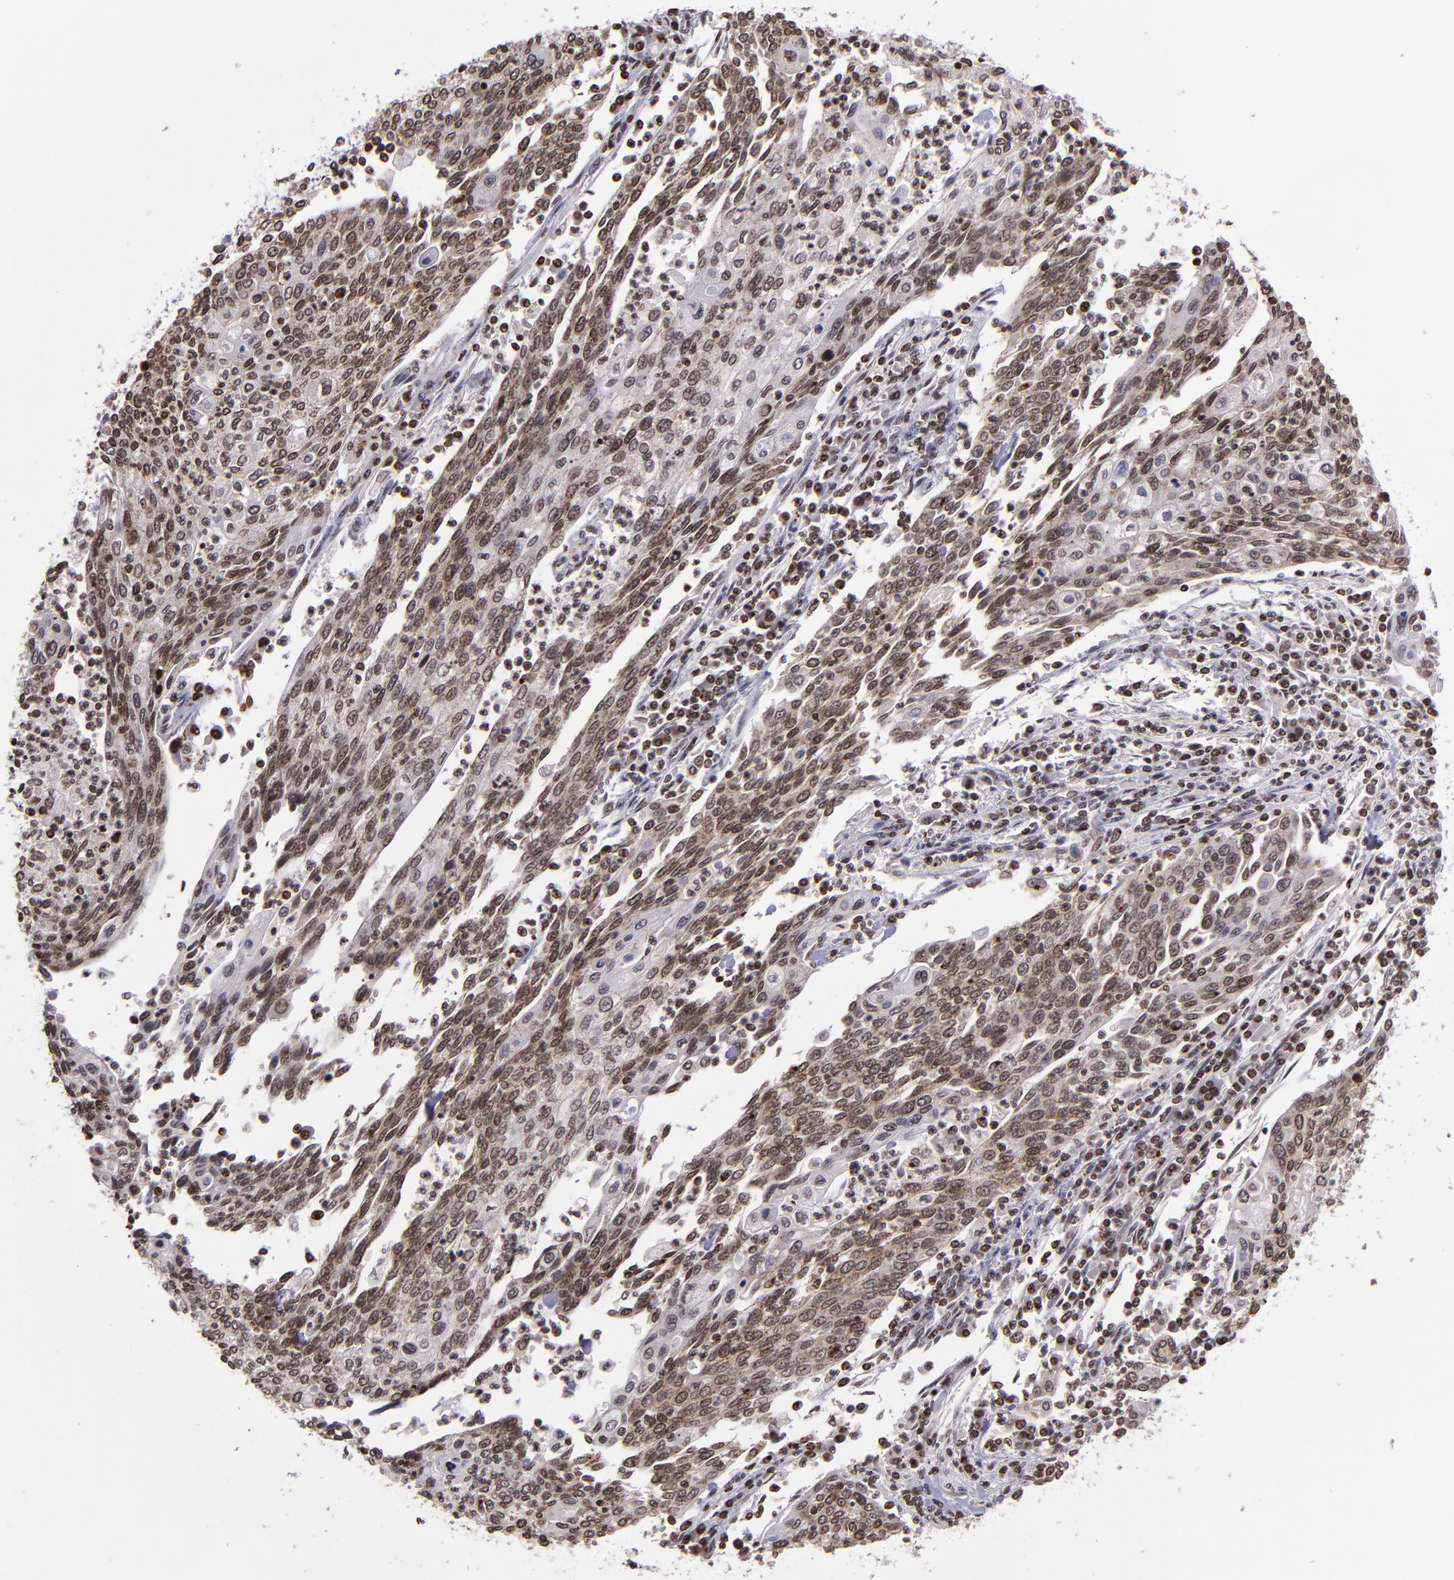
{"staining": {"intensity": "moderate", "quantity": ">75%", "location": "cytoplasmic/membranous,nuclear"}, "tissue": "cervical cancer", "cell_type": "Tumor cells", "image_type": "cancer", "snomed": [{"axis": "morphology", "description": "Squamous cell carcinoma, NOS"}, {"axis": "topography", "description": "Cervix"}], "caption": "The immunohistochemical stain labels moderate cytoplasmic/membranous and nuclear expression in tumor cells of squamous cell carcinoma (cervical) tissue.", "gene": "CSDC2", "patient": {"sex": "female", "age": 40}}